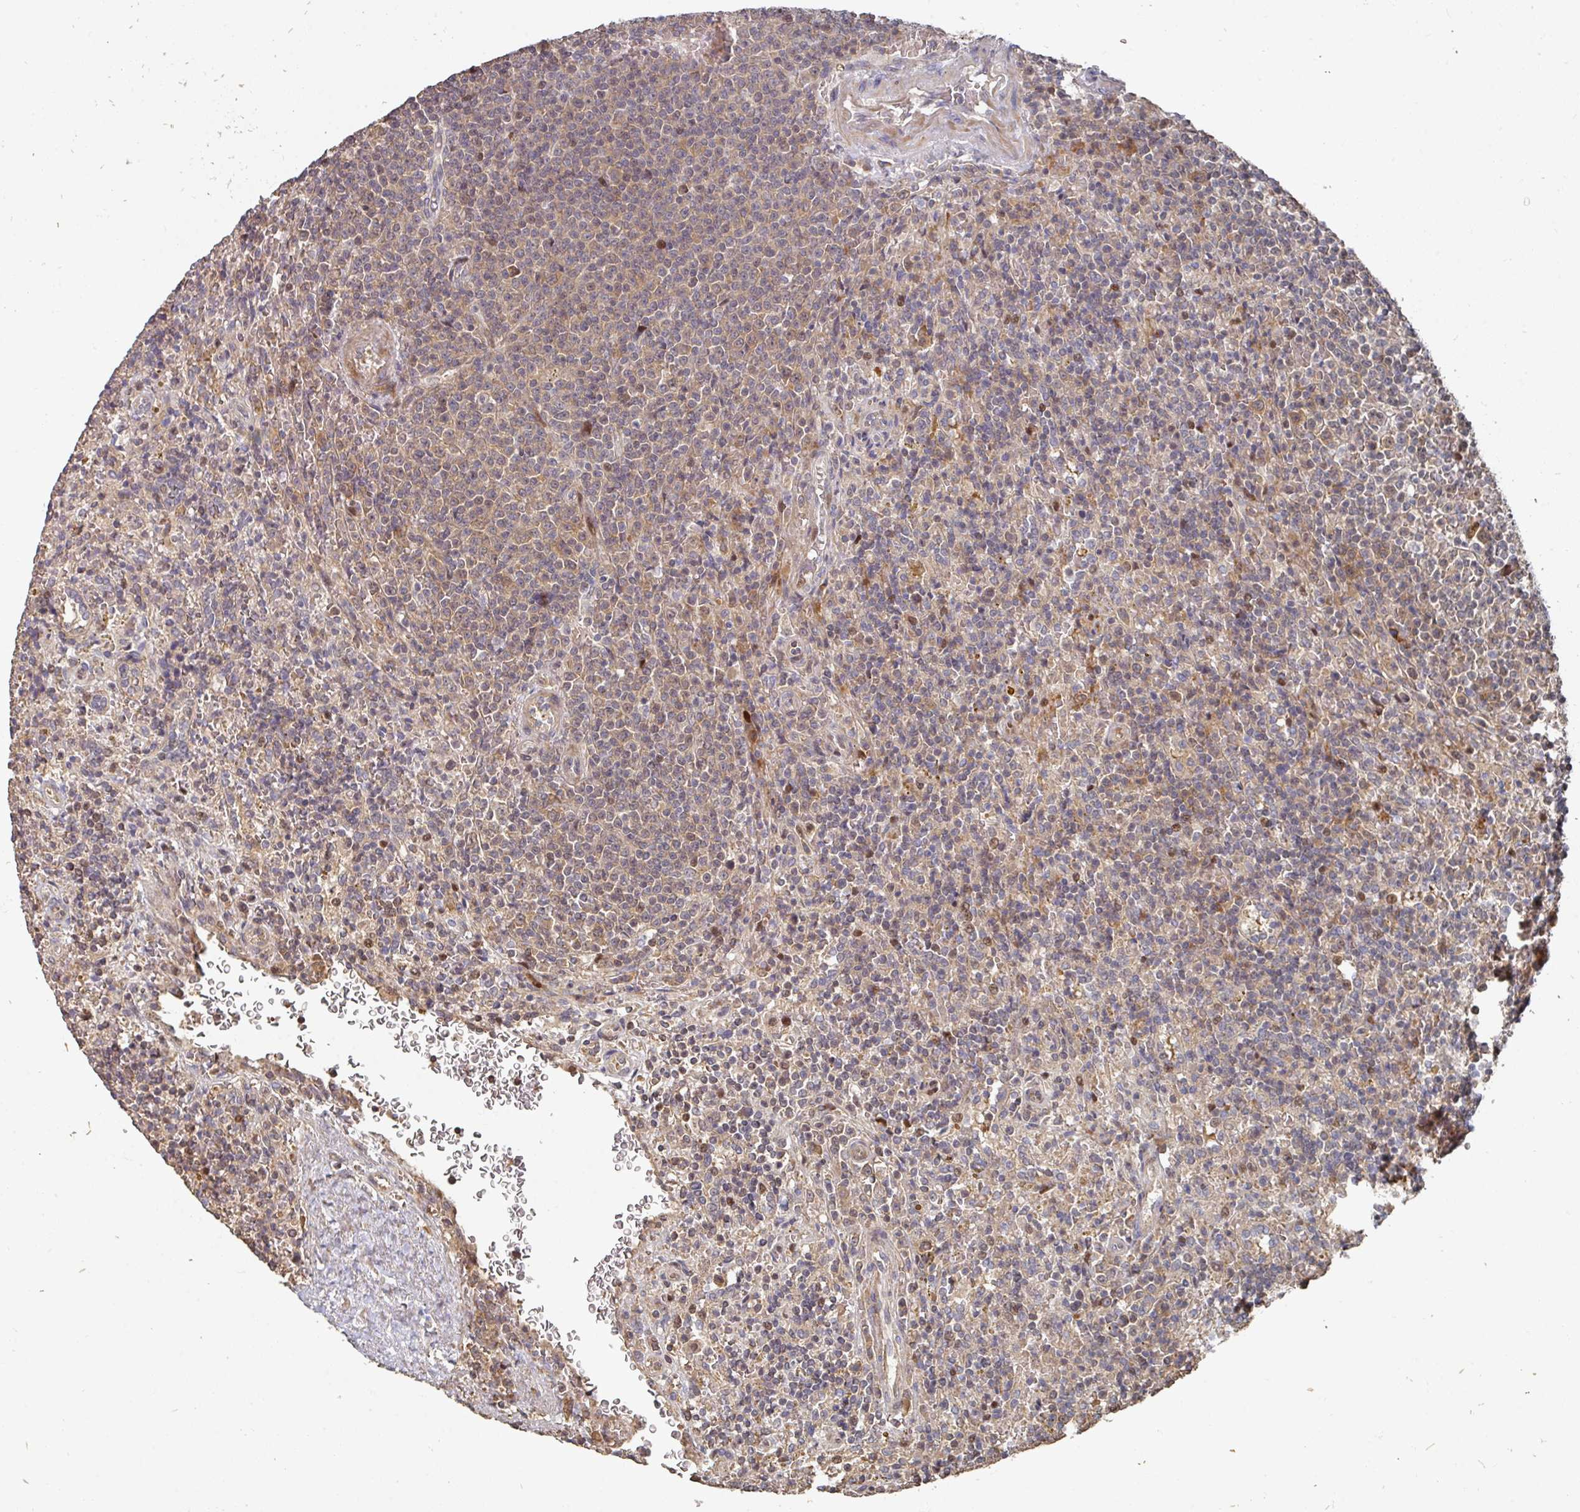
{"staining": {"intensity": "weak", "quantity": "<25%", "location": "cytoplasmic/membranous"}, "tissue": "lymphoma", "cell_type": "Tumor cells", "image_type": "cancer", "snomed": [{"axis": "morphology", "description": "Malignant lymphoma, non-Hodgkin's type, Low grade"}, {"axis": "topography", "description": "Spleen"}], "caption": "Malignant lymphoma, non-Hodgkin's type (low-grade) was stained to show a protein in brown. There is no significant positivity in tumor cells. (DAB (3,3'-diaminobenzidine) immunohistochemistry, high magnification).", "gene": "CA7", "patient": {"sex": "male", "age": 67}}